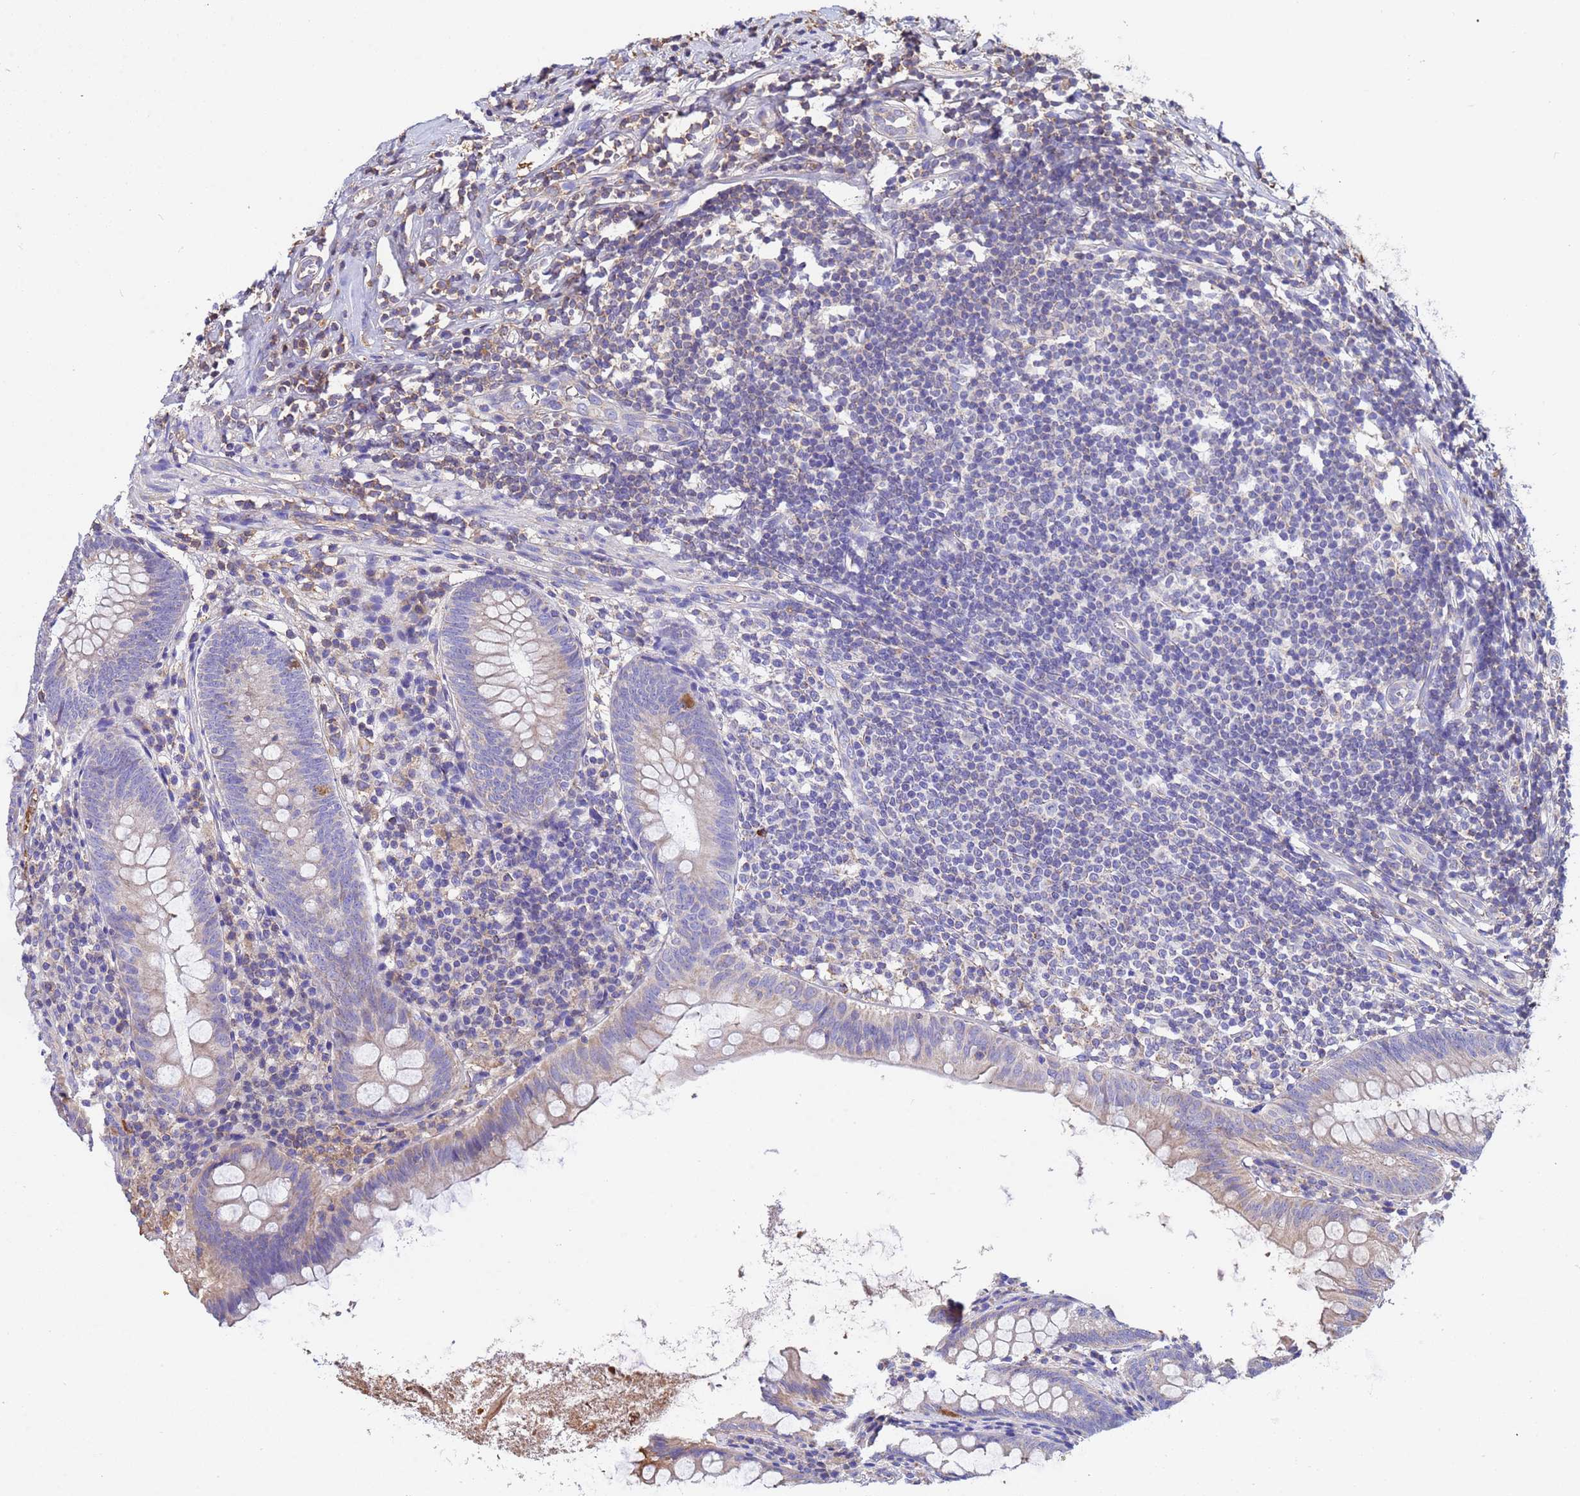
{"staining": {"intensity": "weak", "quantity": "<25%", "location": "cytoplasmic/membranous"}, "tissue": "appendix", "cell_type": "Glandular cells", "image_type": "normal", "snomed": [{"axis": "morphology", "description": "Normal tissue, NOS"}, {"axis": "topography", "description": "Appendix"}], "caption": "Glandular cells show no significant protein staining in benign appendix.", "gene": "GLUD1", "patient": {"sex": "female", "age": 51}}